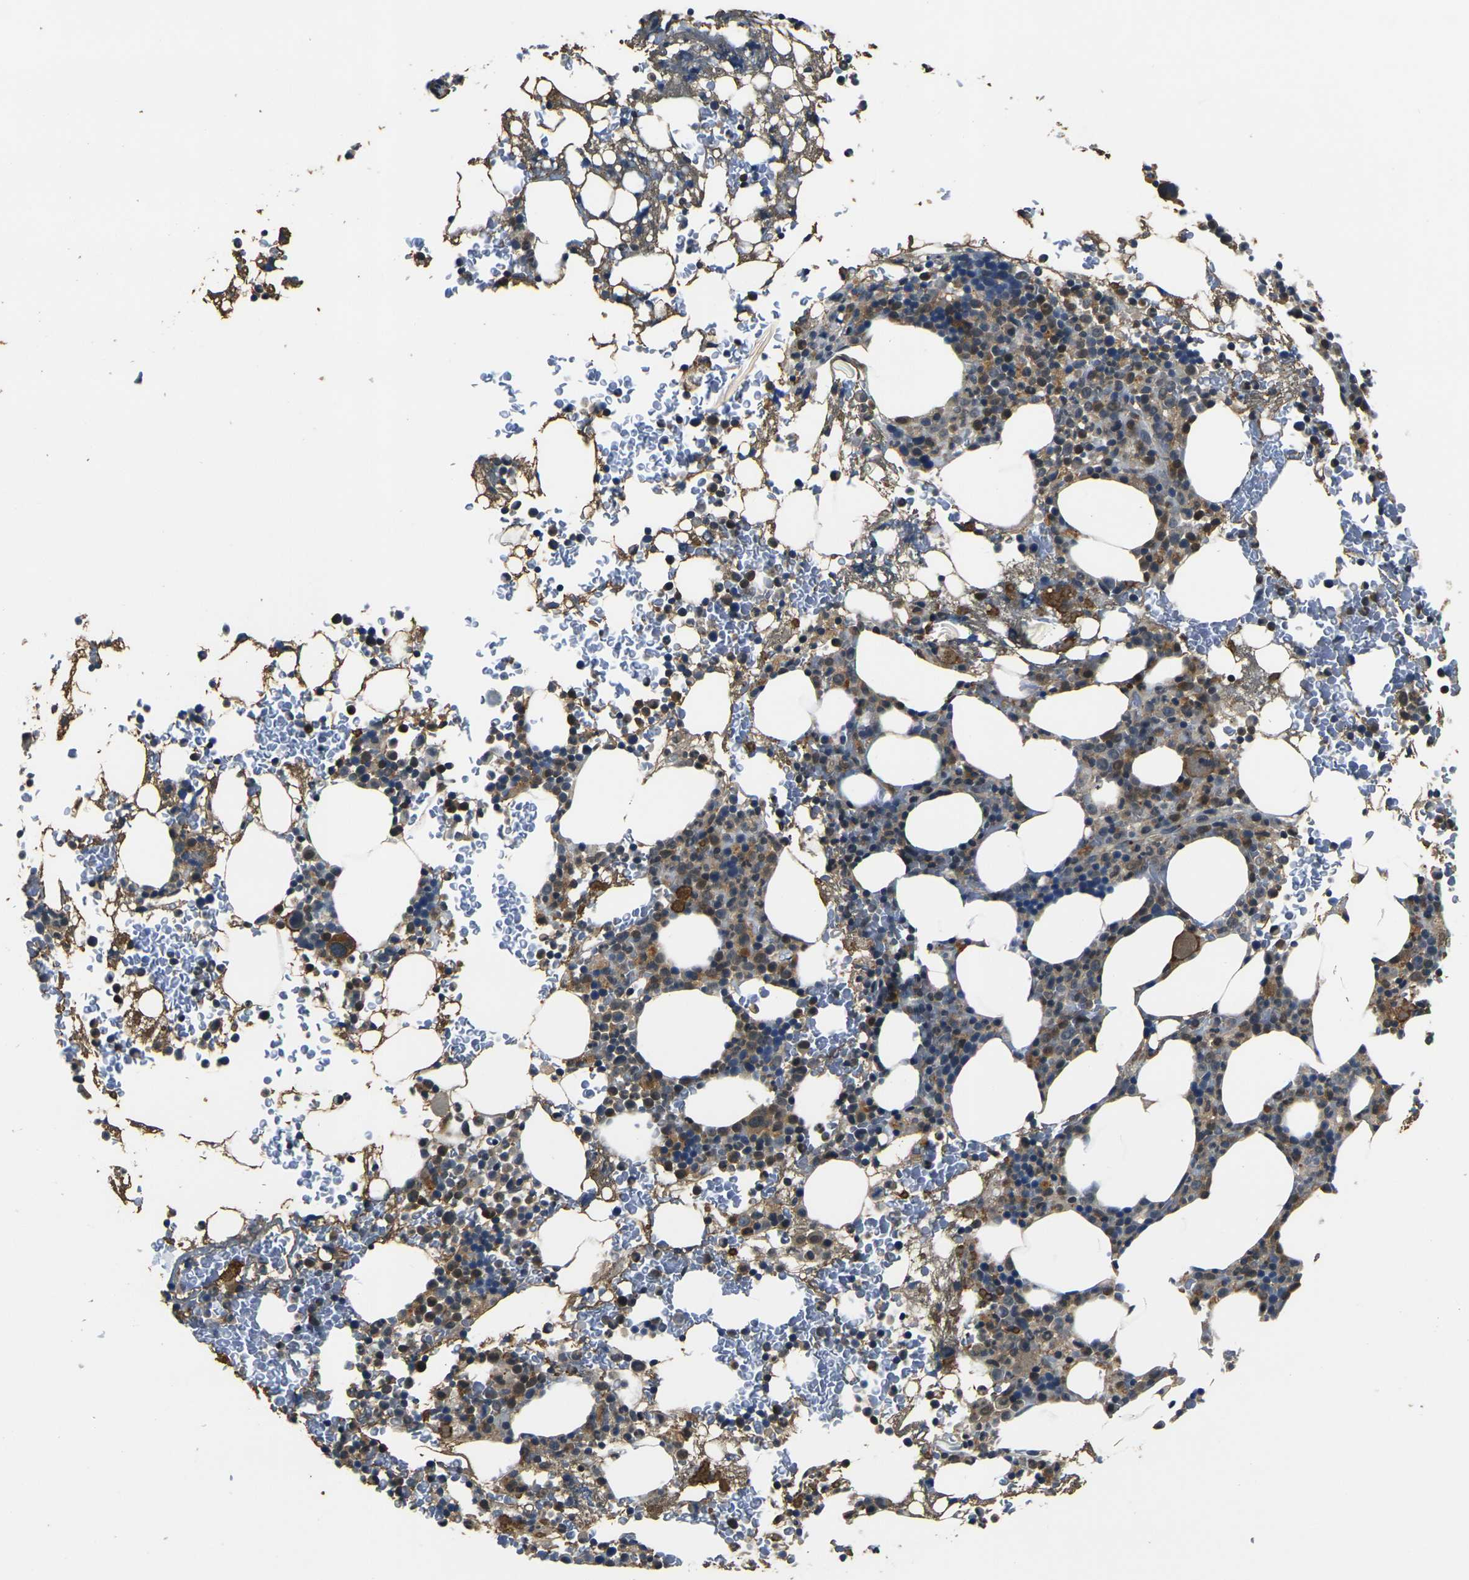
{"staining": {"intensity": "moderate", "quantity": "25%-75%", "location": "cytoplasmic/membranous"}, "tissue": "bone marrow", "cell_type": "Hematopoietic cells", "image_type": "normal", "snomed": [{"axis": "morphology", "description": "Normal tissue, NOS"}, {"axis": "morphology", "description": "Inflammation, NOS"}, {"axis": "topography", "description": "Bone marrow"}], "caption": "An immunohistochemistry (IHC) histopathology image of benign tissue is shown. Protein staining in brown highlights moderate cytoplasmic/membranous positivity in bone marrow within hematopoietic cells. Immunohistochemistry stains the protein of interest in brown and the nuclei are stained blue.", "gene": "PIGL", "patient": {"sex": "female", "age": 84}}